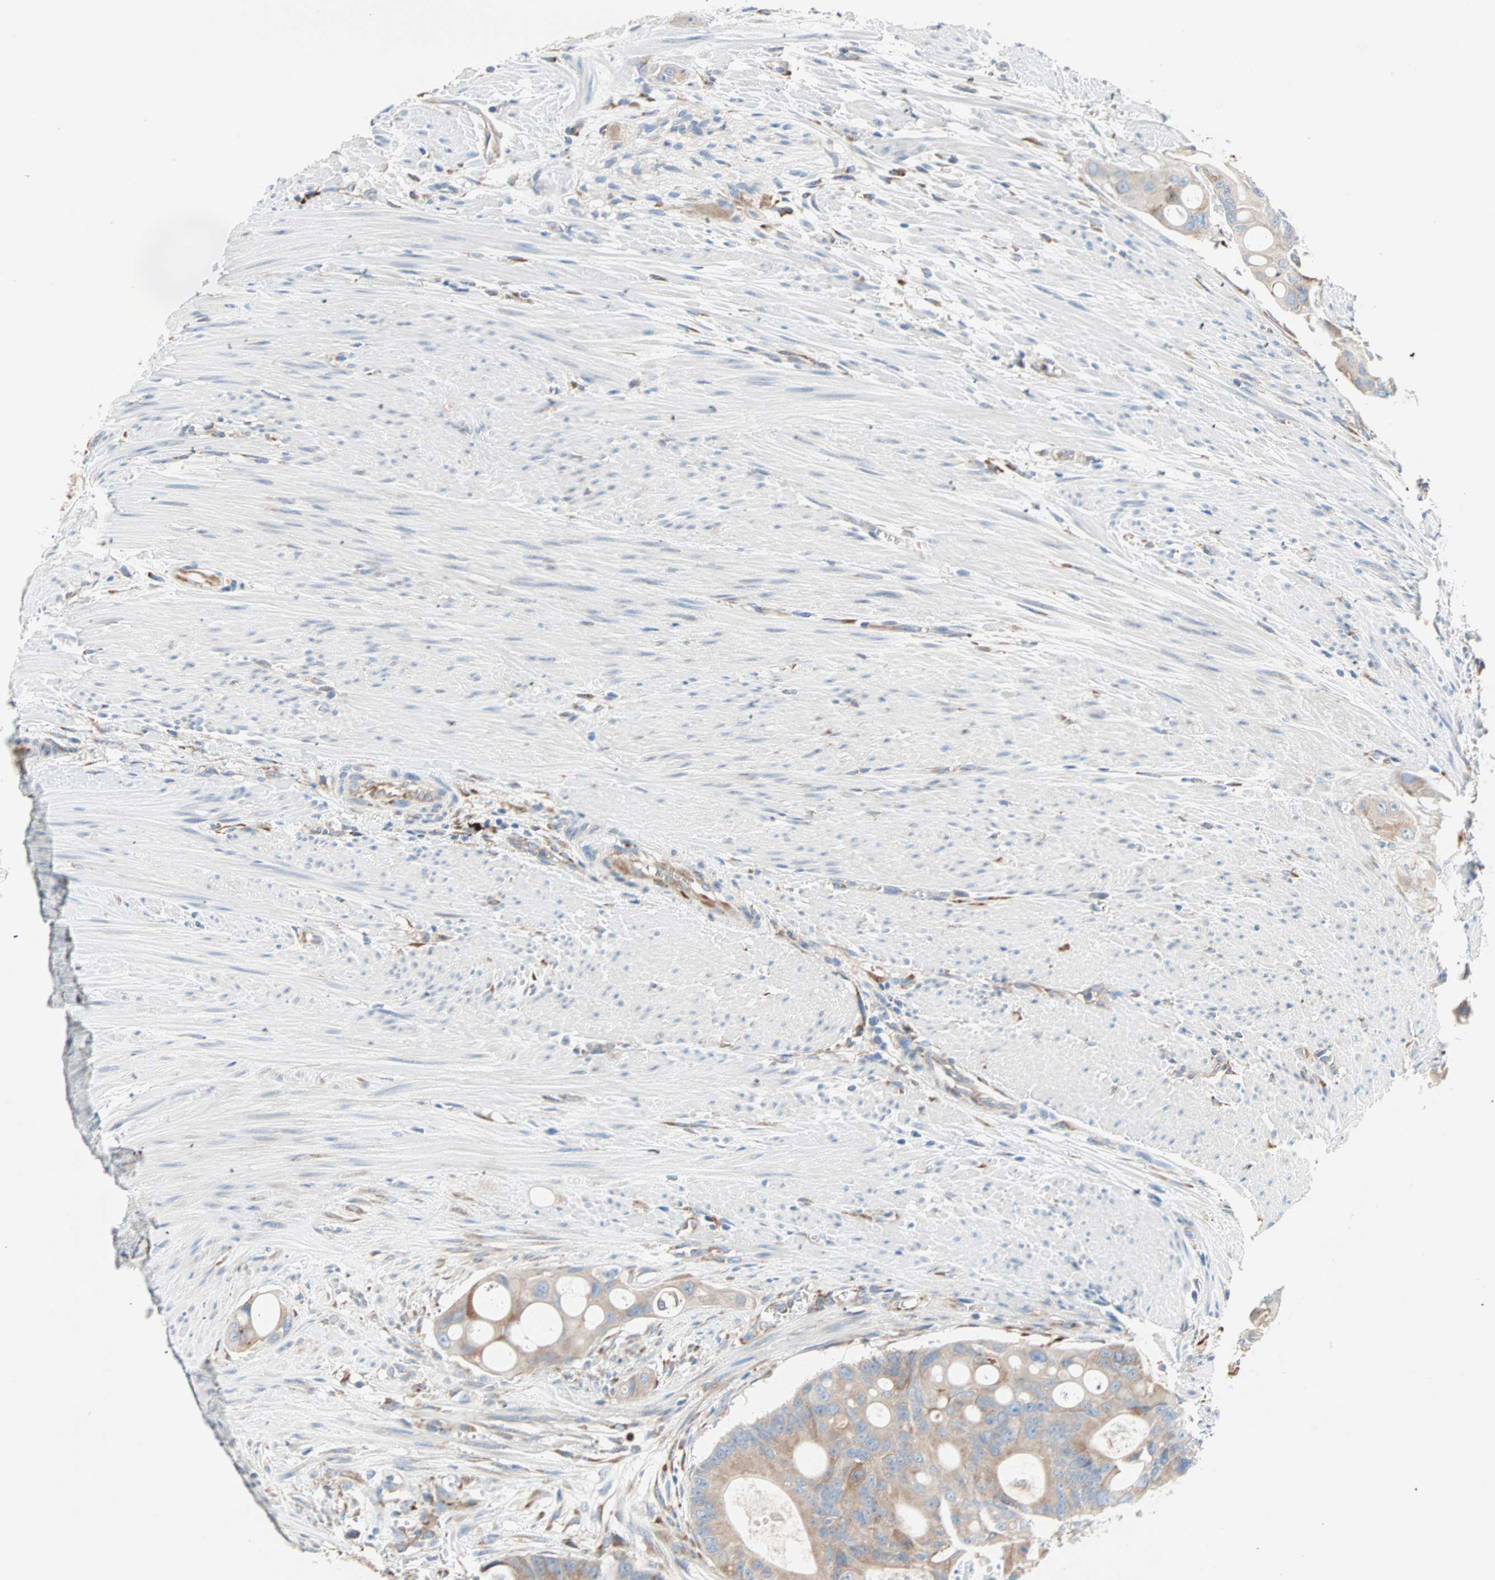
{"staining": {"intensity": "moderate", "quantity": ">75%", "location": "cytoplasmic/membranous"}, "tissue": "colorectal cancer", "cell_type": "Tumor cells", "image_type": "cancer", "snomed": [{"axis": "morphology", "description": "Adenocarcinoma, NOS"}, {"axis": "topography", "description": "Colon"}], "caption": "Moderate cytoplasmic/membranous positivity for a protein is identified in approximately >75% of tumor cells of colorectal cancer (adenocarcinoma) using immunohistochemistry (IHC).", "gene": "PLCXD1", "patient": {"sex": "female", "age": 57}}